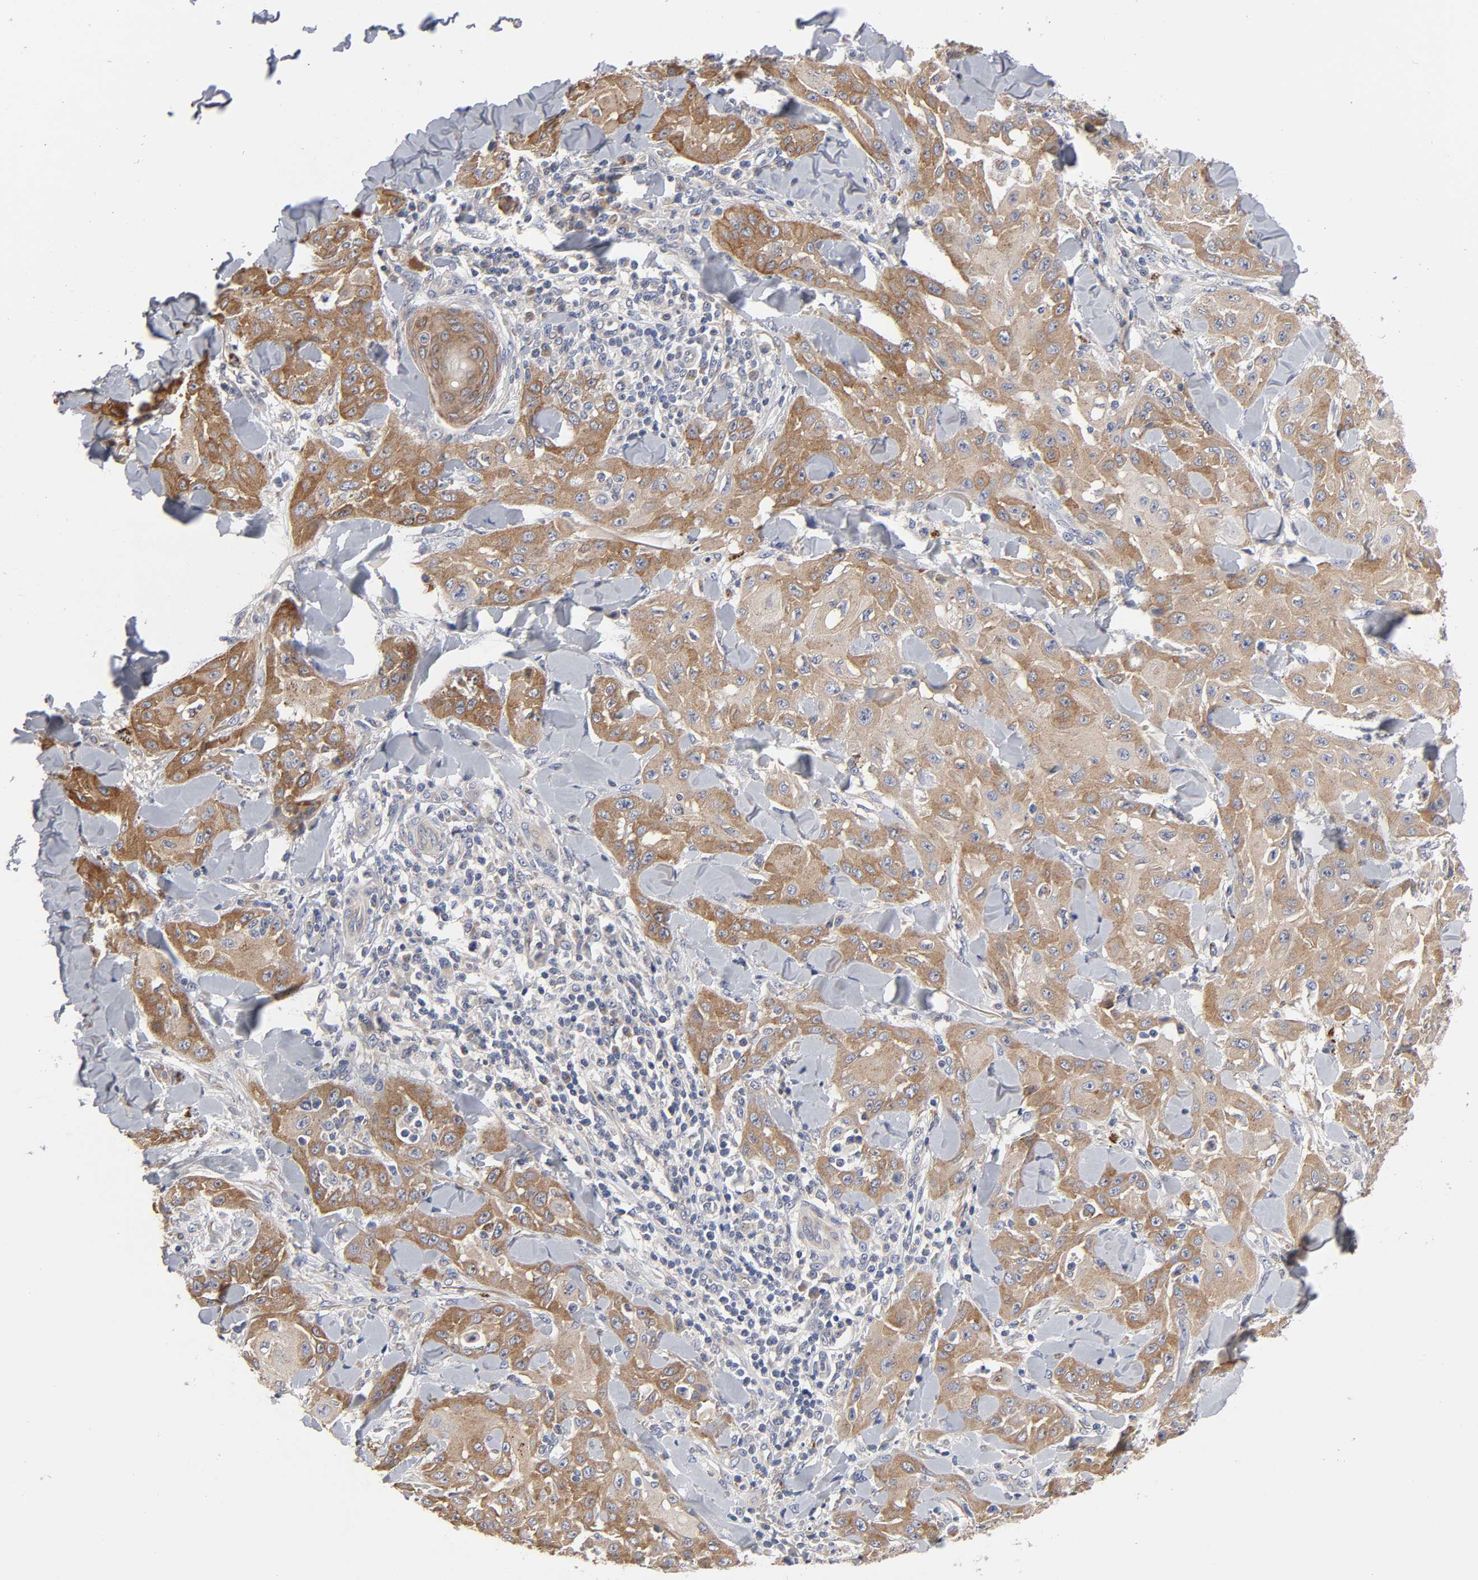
{"staining": {"intensity": "moderate", "quantity": ">75%", "location": "cytoplasmic/membranous"}, "tissue": "skin cancer", "cell_type": "Tumor cells", "image_type": "cancer", "snomed": [{"axis": "morphology", "description": "Squamous cell carcinoma, NOS"}, {"axis": "topography", "description": "Skin"}], "caption": "This is an image of immunohistochemistry staining of skin squamous cell carcinoma, which shows moderate expression in the cytoplasmic/membranous of tumor cells.", "gene": "C17orf75", "patient": {"sex": "male", "age": 24}}